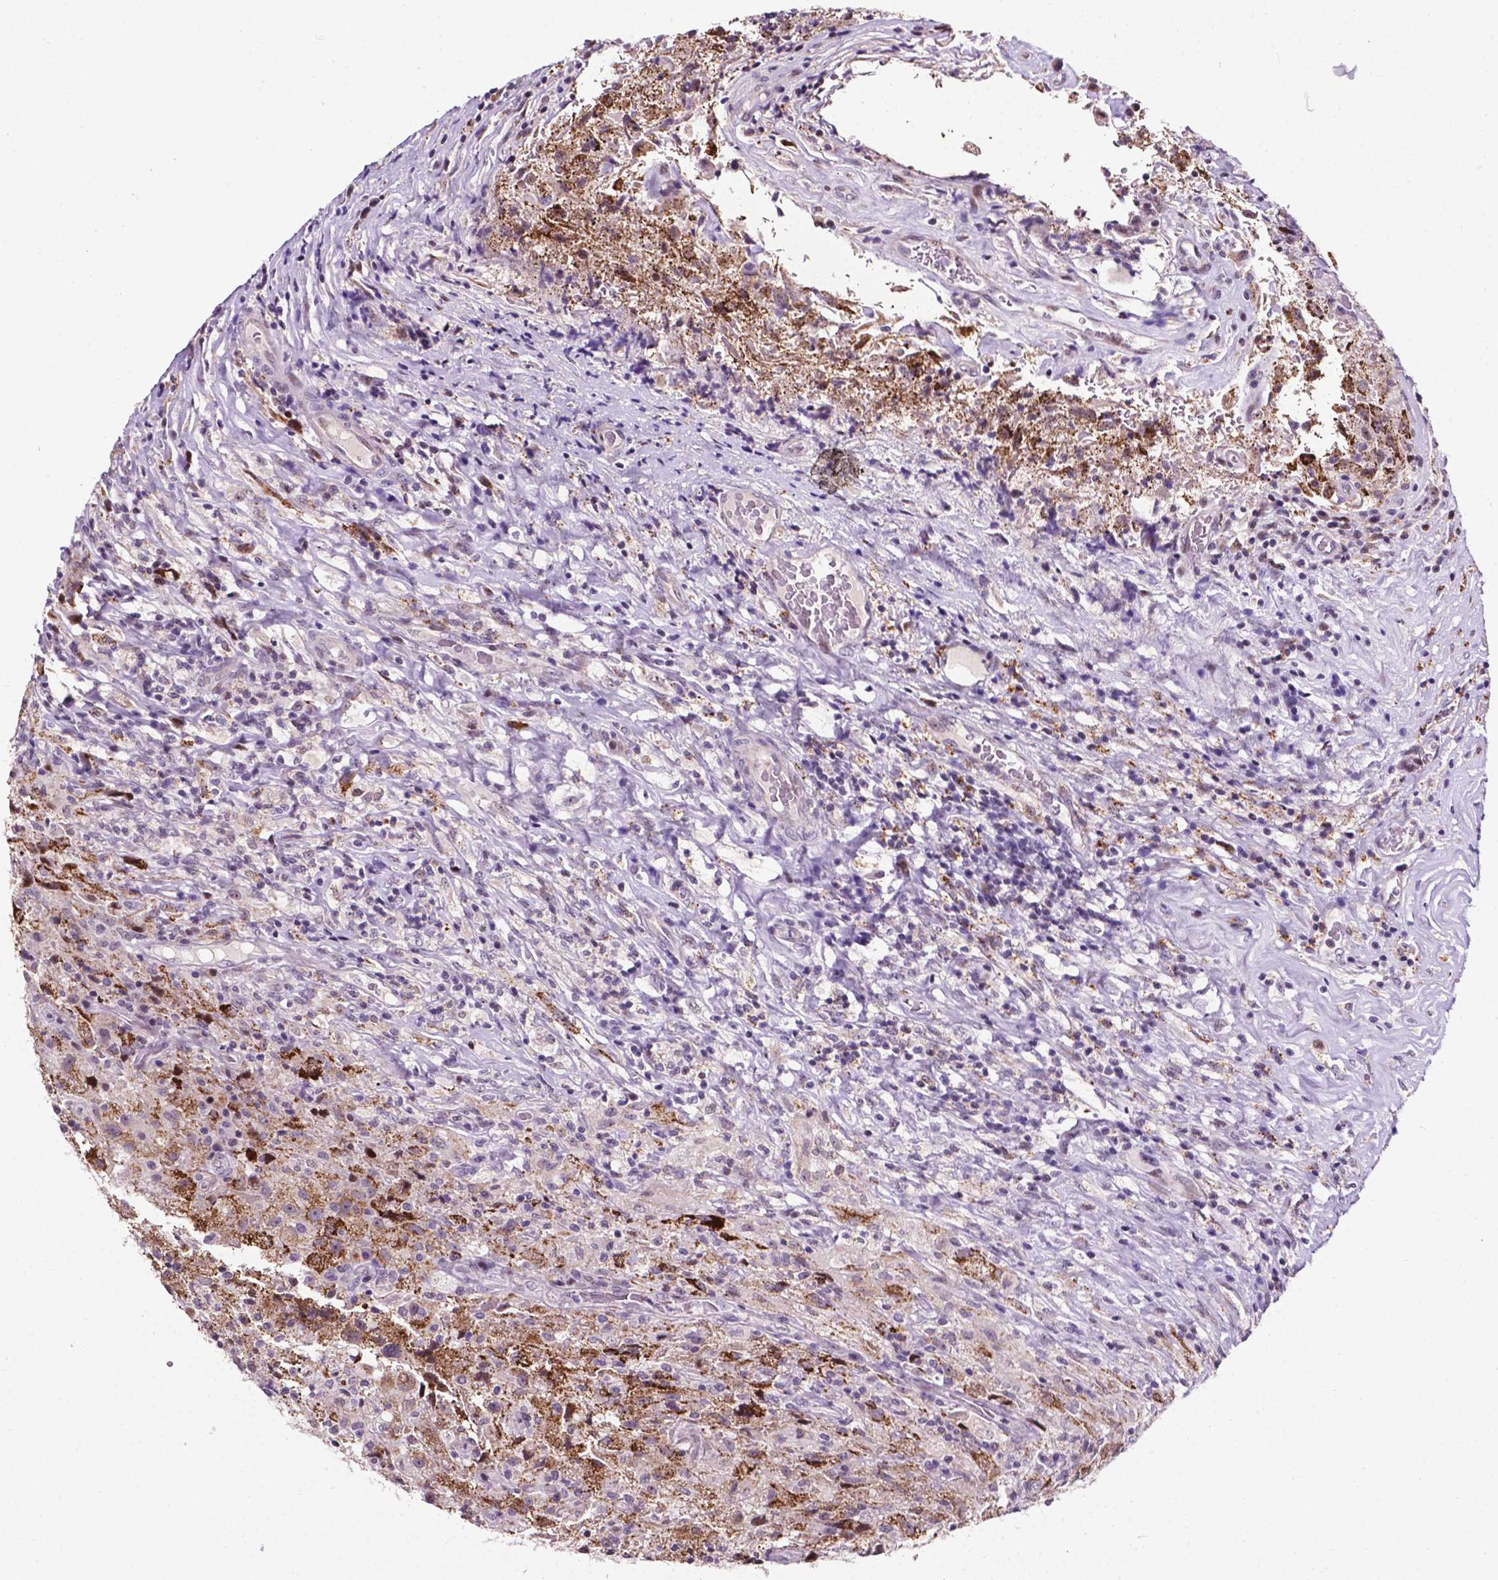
{"staining": {"intensity": "negative", "quantity": "none", "location": "none"}, "tissue": "glioma", "cell_type": "Tumor cells", "image_type": "cancer", "snomed": [{"axis": "morphology", "description": "Glioma, malignant, High grade"}, {"axis": "topography", "description": "Brain"}], "caption": "This is a micrograph of immunohistochemistry staining of high-grade glioma (malignant), which shows no expression in tumor cells. (DAB (3,3'-diaminobenzidine) IHC with hematoxylin counter stain).", "gene": "SMAD3", "patient": {"sex": "male", "age": 68}}